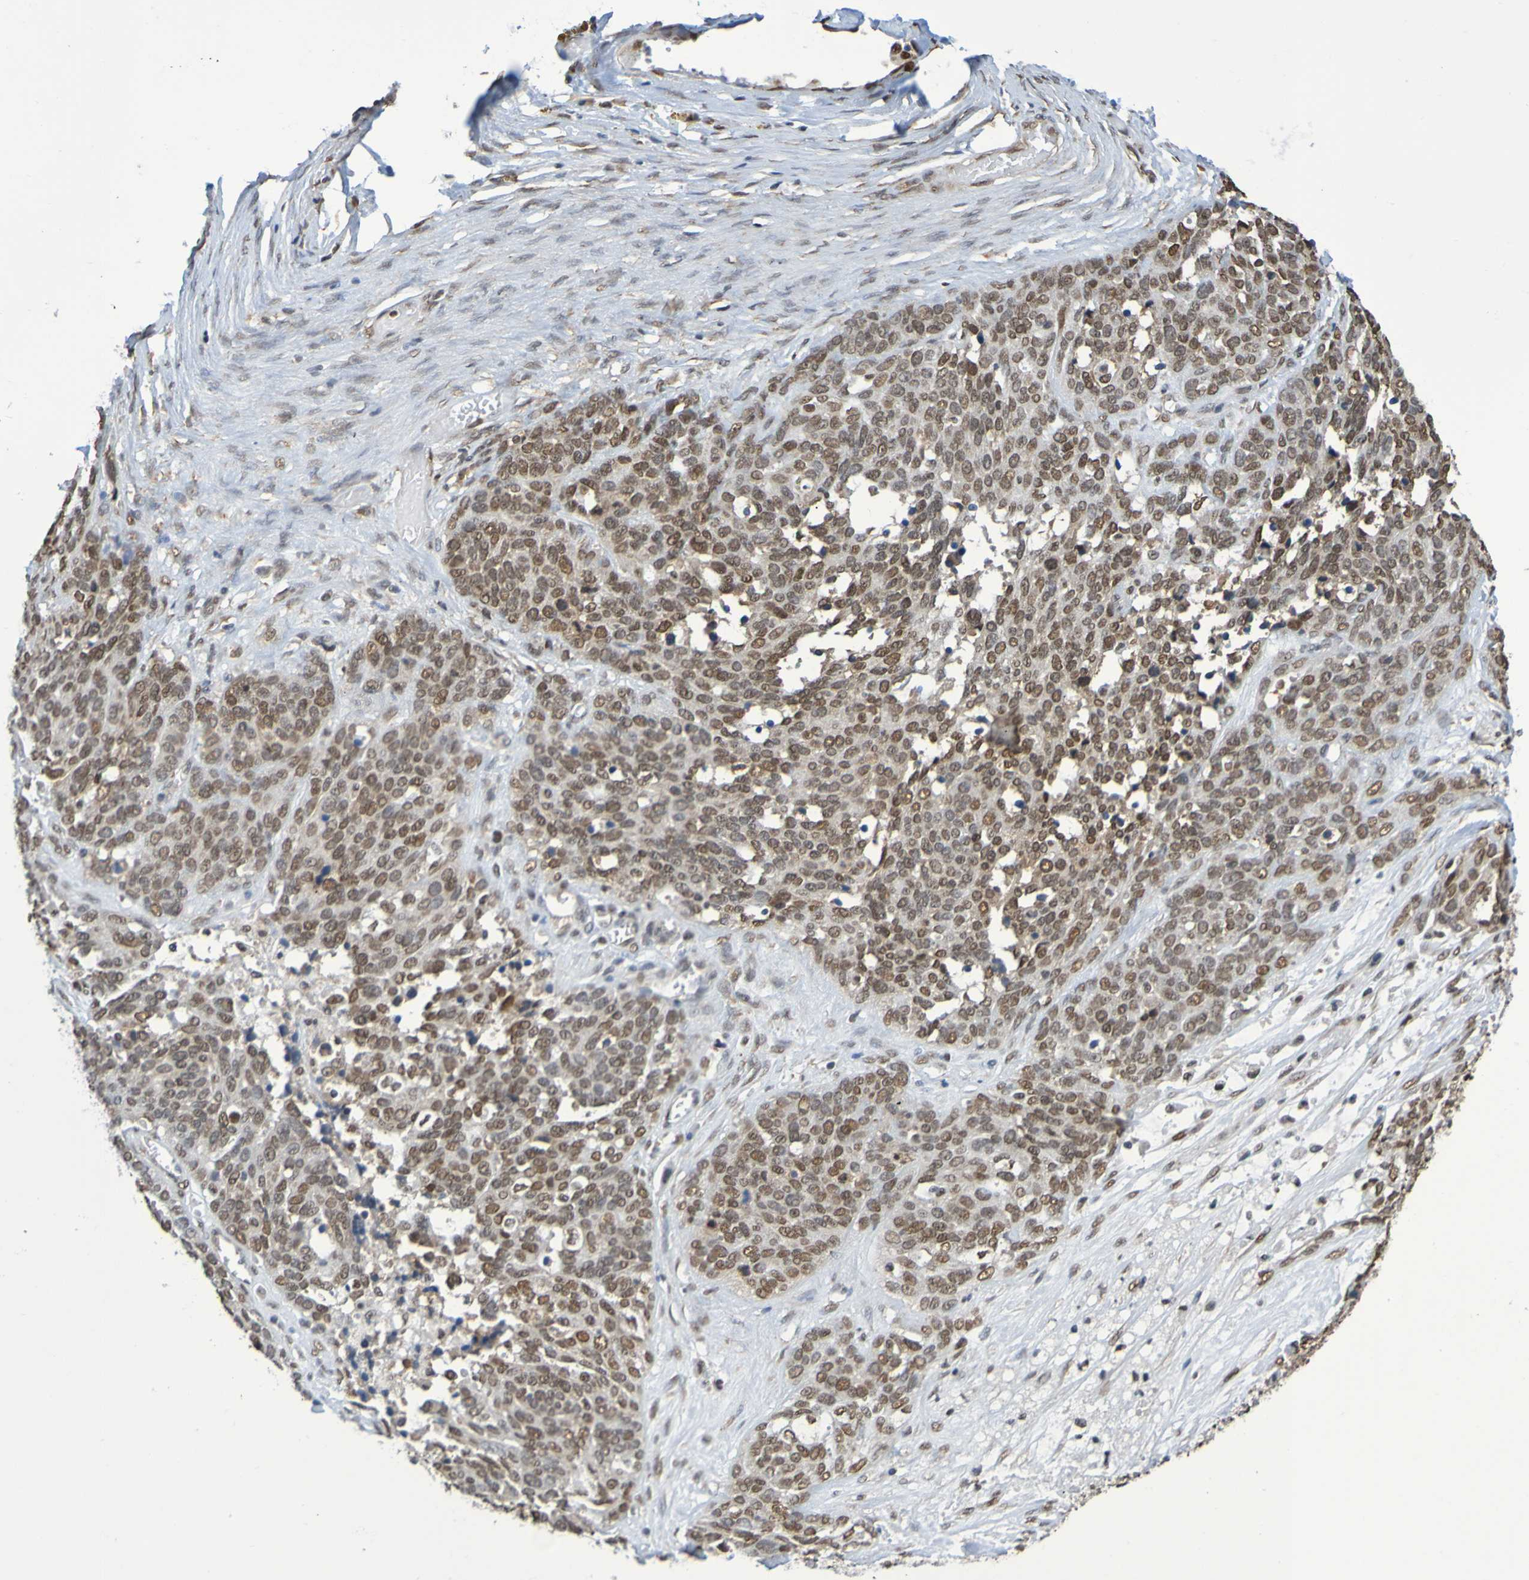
{"staining": {"intensity": "moderate", "quantity": ">75%", "location": "nuclear"}, "tissue": "ovarian cancer", "cell_type": "Tumor cells", "image_type": "cancer", "snomed": [{"axis": "morphology", "description": "Cystadenocarcinoma, serous, NOS"}, {"axis": "topography", "description": "Ovary"}], "caption": "High-power microscopy captured an IHC image of serous cystadenocarcinoma (ovarian), revealing moderate nuclear staining in approximately >75% of tumor cells.", "gene": "HDAC2", "patient": {"sex": "female", "age": 44}}